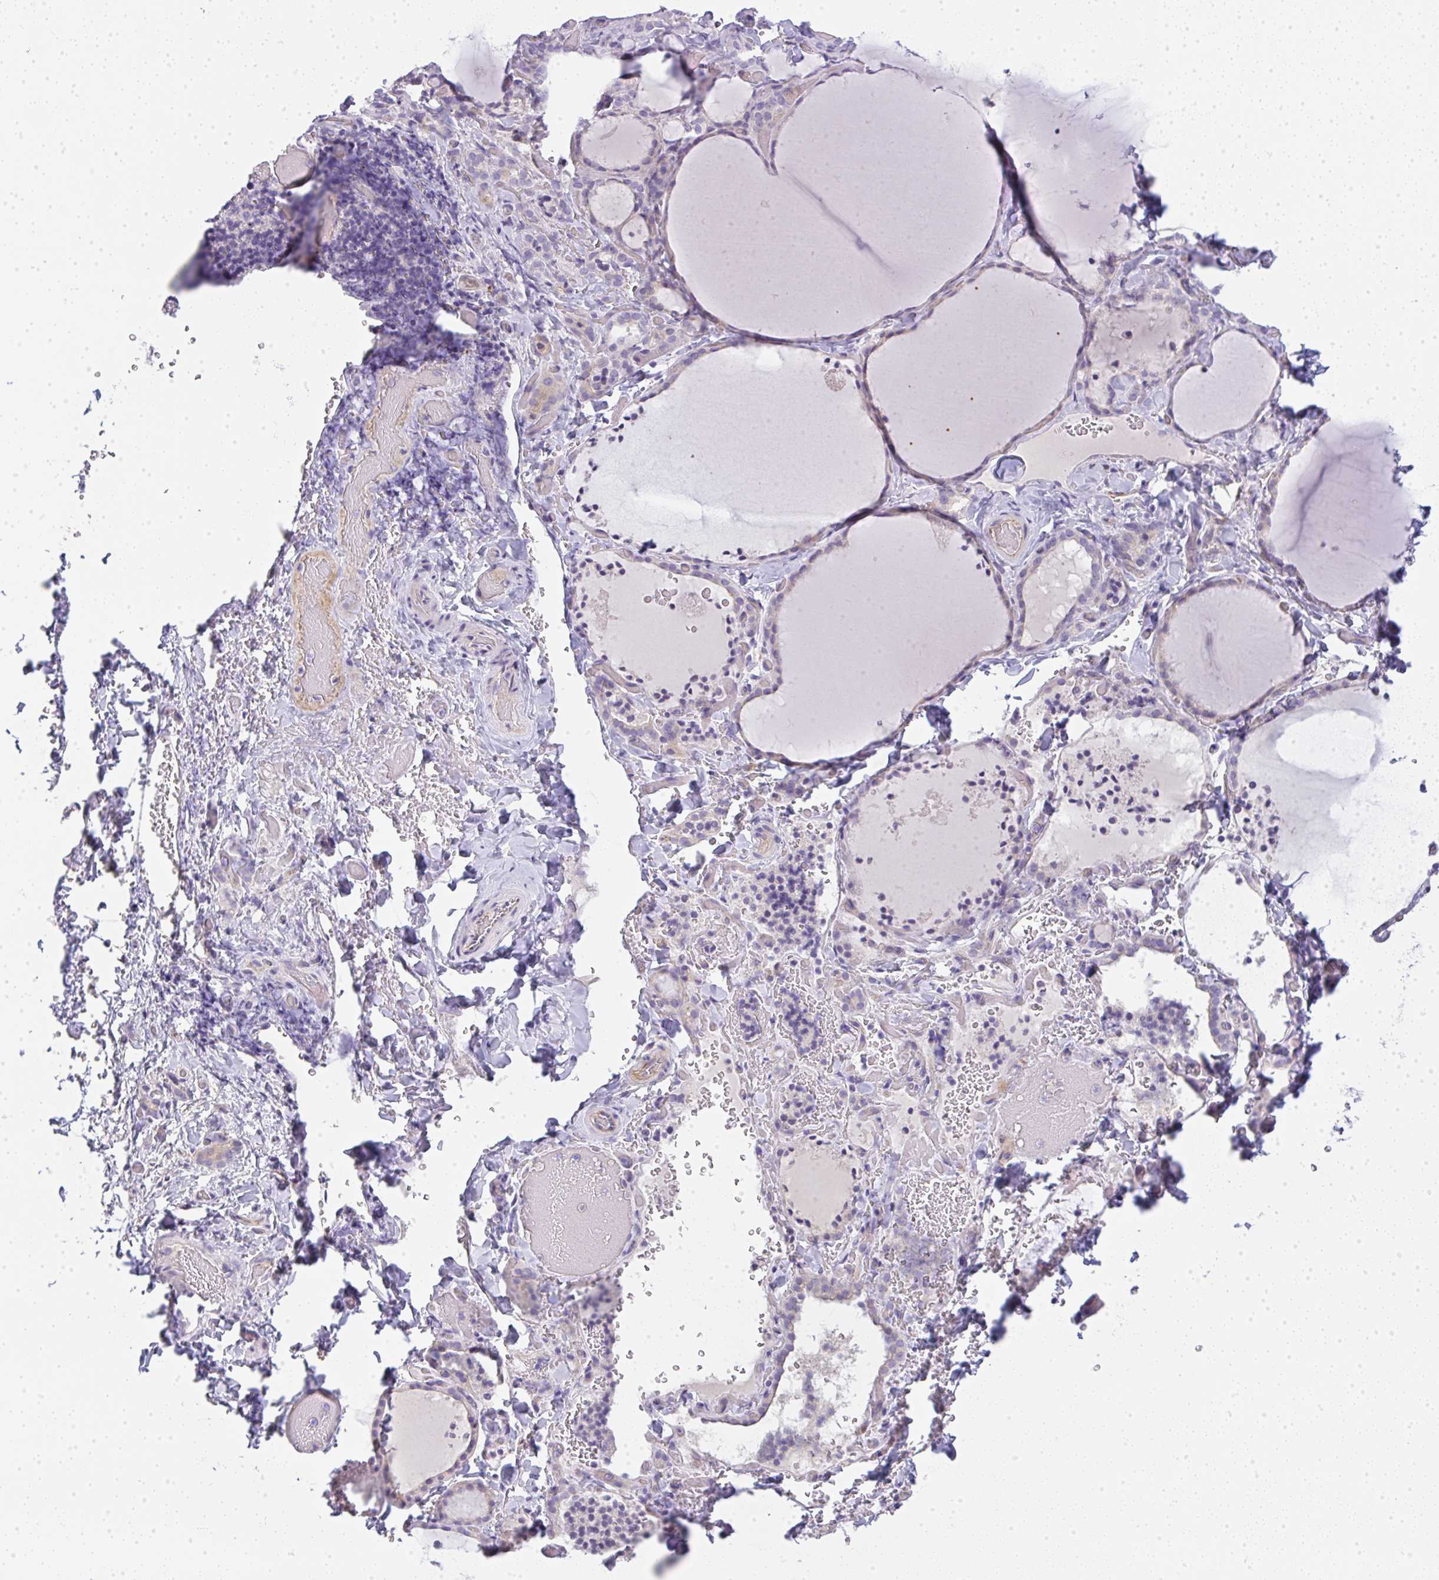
{"staining": {"intensity": "negative", "quantity": "none", "location": "none"}, "tissue": "thyroid gland", "cell_type": "Glandular cells", "image_type": "normal", "snomed": [{"axis": "morphology", "description": "Normal tissue, NOS"}, {"axis": "topography", "description": "Thyroid gland"}], "caption": "Immunohistochemistry (IHC) micrograph of normal thyroid gland stained for a protein (brown), which reveals no positivity in glandular cells. (Stains: DAB IHC with hematoxylin counter stain, Microscopy: brightfield microscopy at high magnification).", "gene": "LPAR4", "patient": {"sex": "female", "age": 22}}